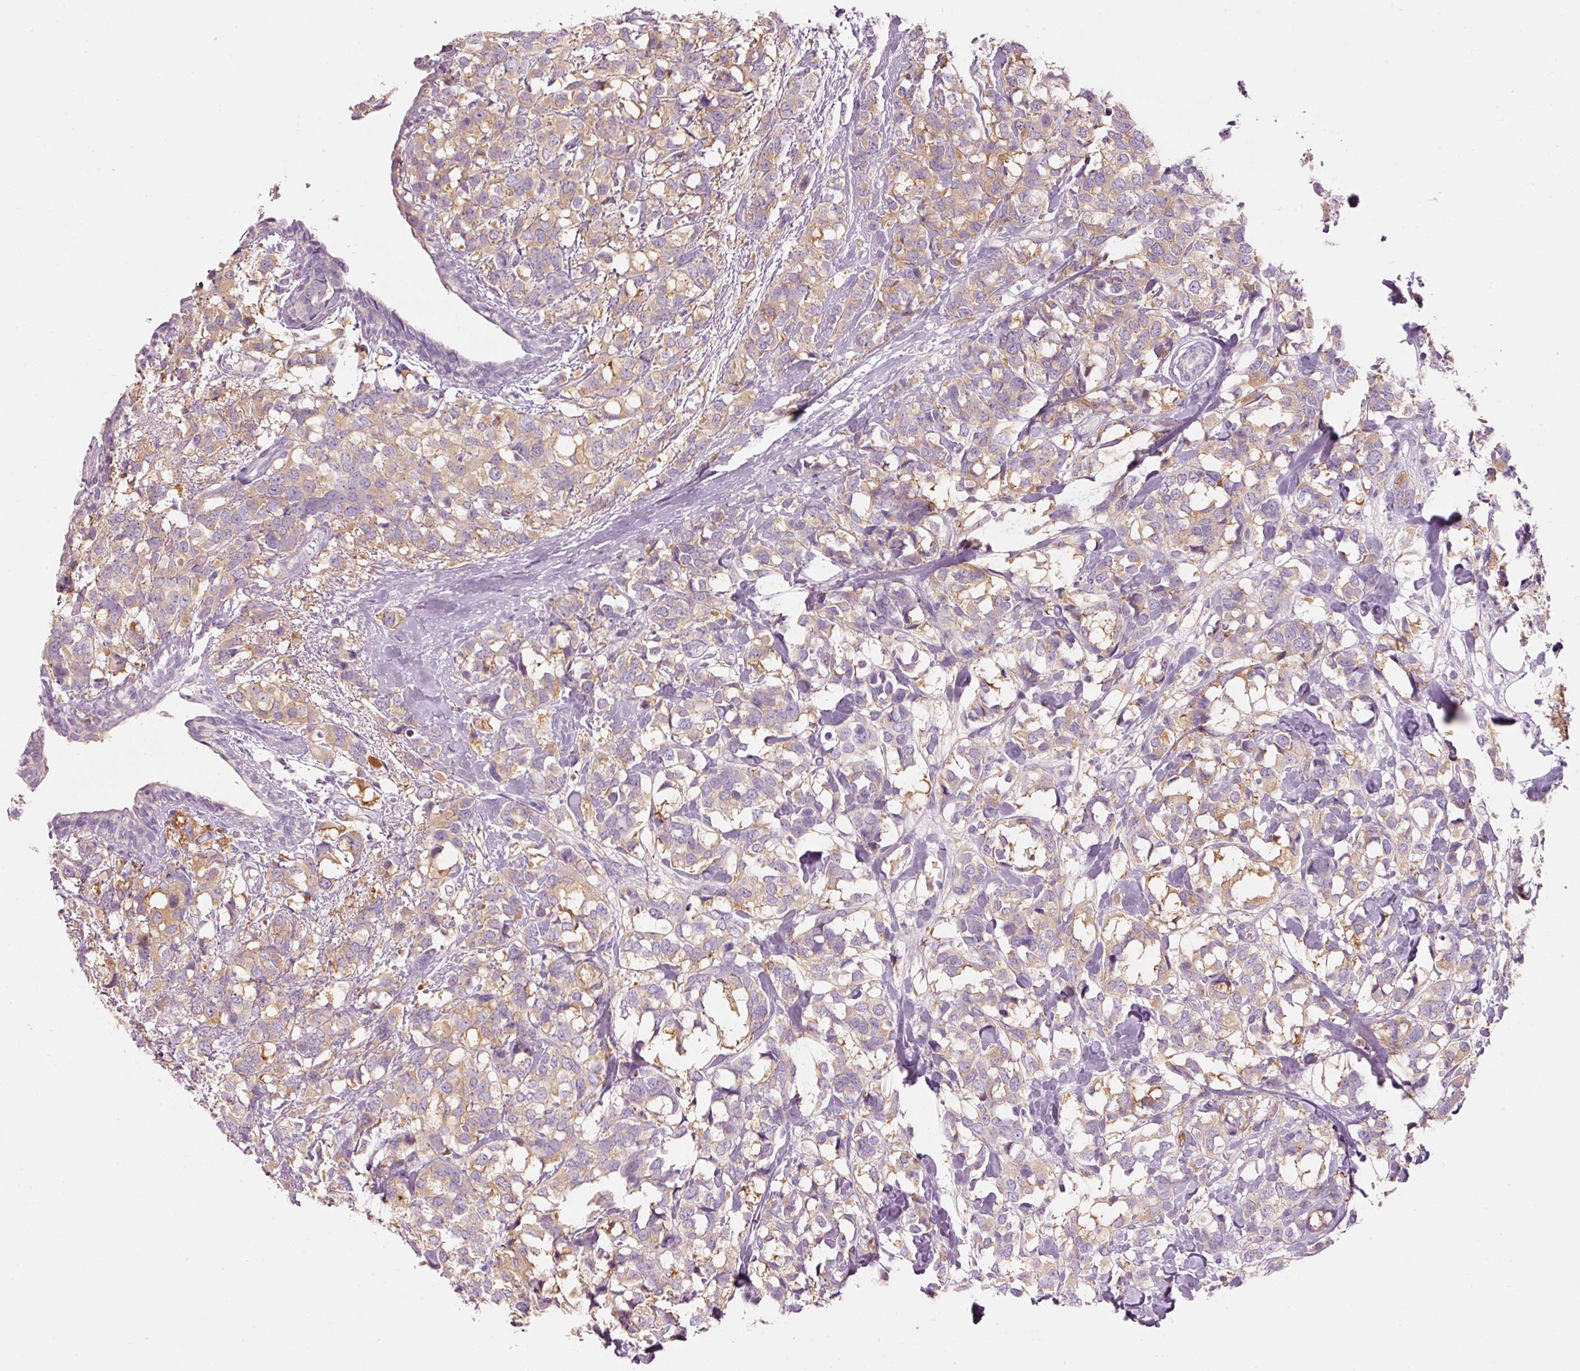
{"staining": {"intensity": "moderate", "quantity": ">75%", "location": "cytoplasmic/membranous"}, "tissue": "breast cancer", "cell_type": "Tumor cells", "image_type": "cancer", "snomed": [{"axis": "morphology", "description": "Lobular carcinoma"}, {"axis": "topography", "description": "Breast"}], "caption": "Immunohistochemical staining of human breast lobular carcinoma demonstrates medium levels of moderate cytoplasmic/membranous staining in about >75% of tumor cells. (DAB = brown stain, brightfield microscopy at high magnification).", "gene": "PDXDC1", "patient": {"sex": "female", "age": 59}}